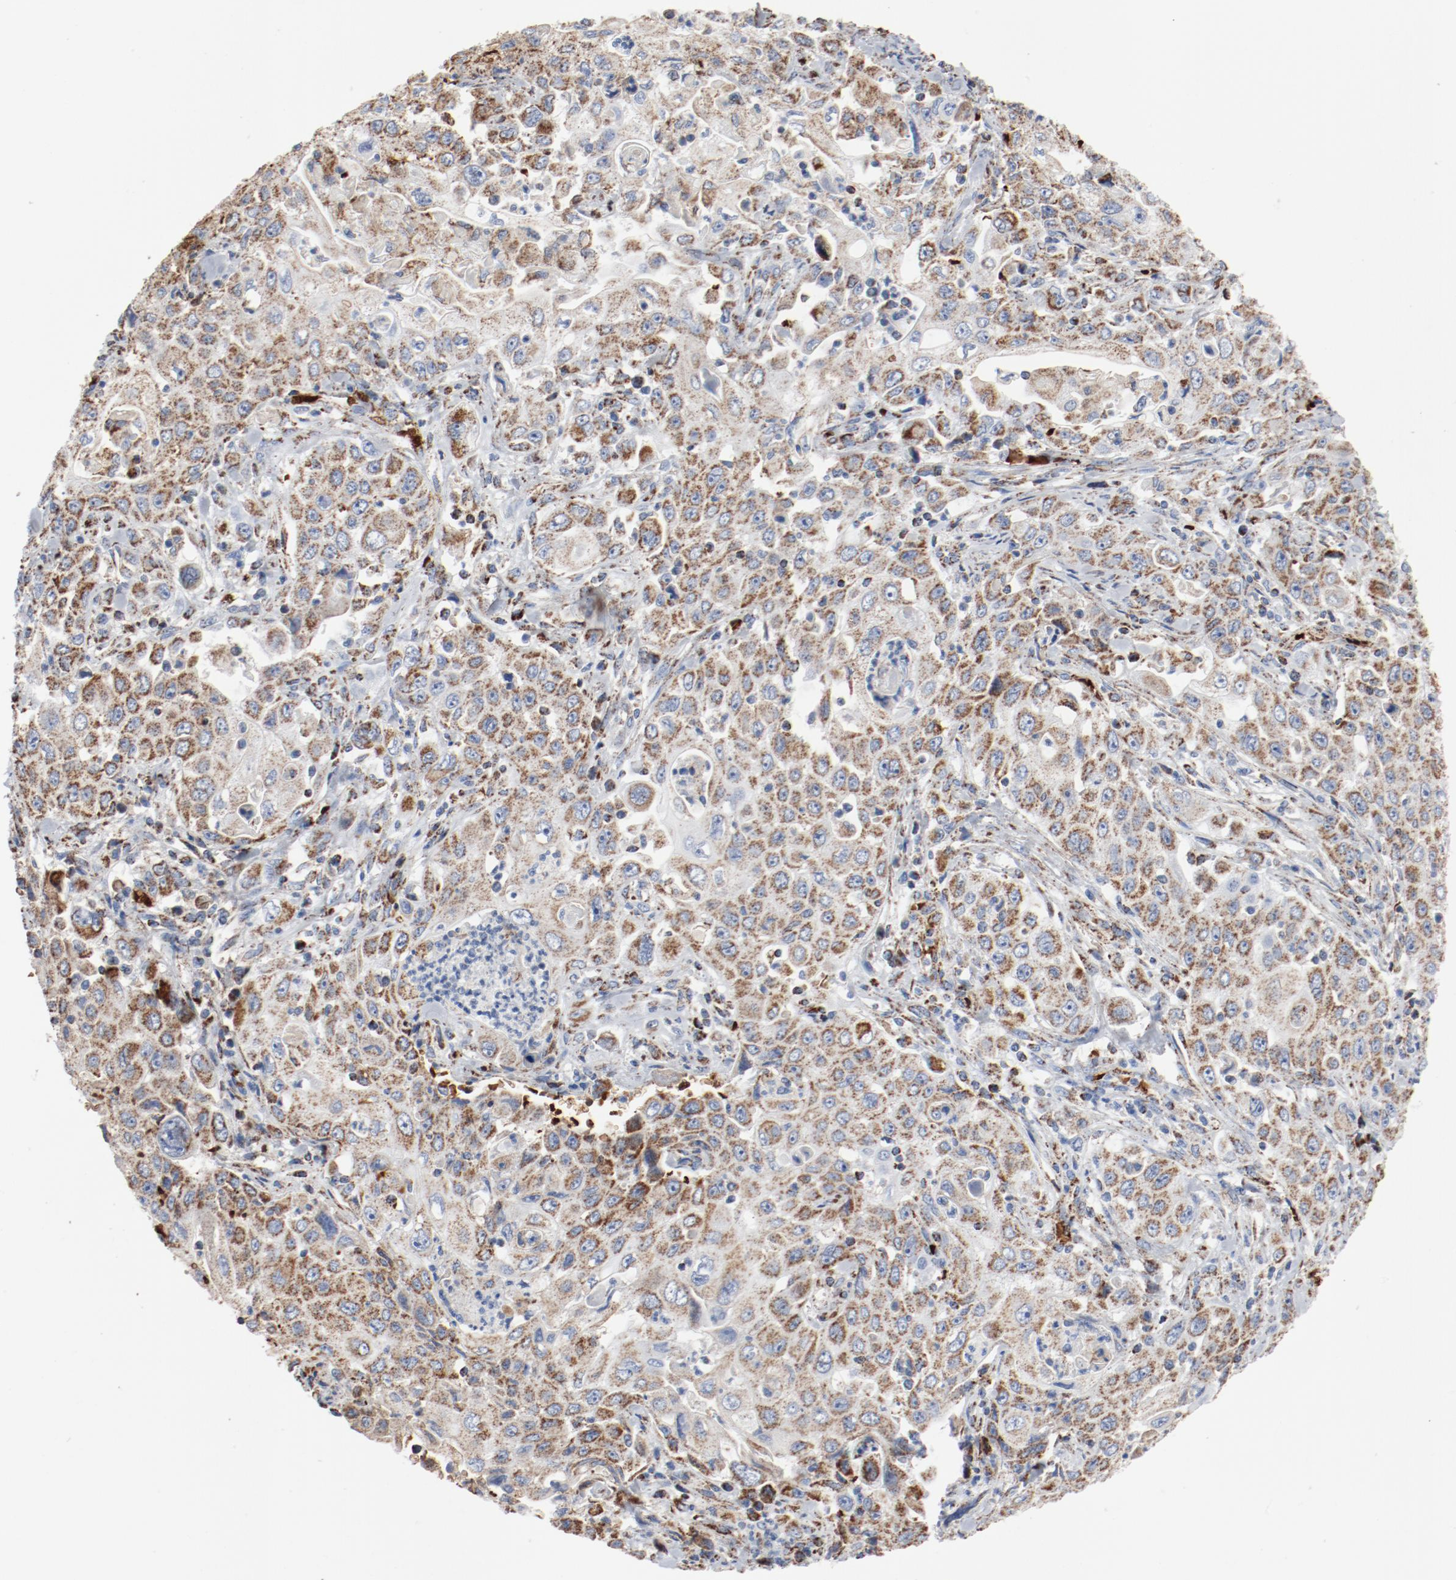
{"staining": {"intensity": "moderate", "quantity": ">75%", "location": "cytoplasmic/membranous"}, "tissue": "pancreatic cancer", "cell_type": "Tumor cells", "image_type": "cancer", "snomed": [{"axis": "morphology", "description": "Adenocarcinoma, NOS"}, {"axis": "topography", "description": "Pancreas"}], "caption": "This image reveals immunohistochemistry staining of human pancreatic adenocarcinoma, with medium moderate cytoplasmic/membranous expression in approximately >75% of tumor cells.", "gene": "NDUFB8", "patient": {"sex": "male", "age": 70}}